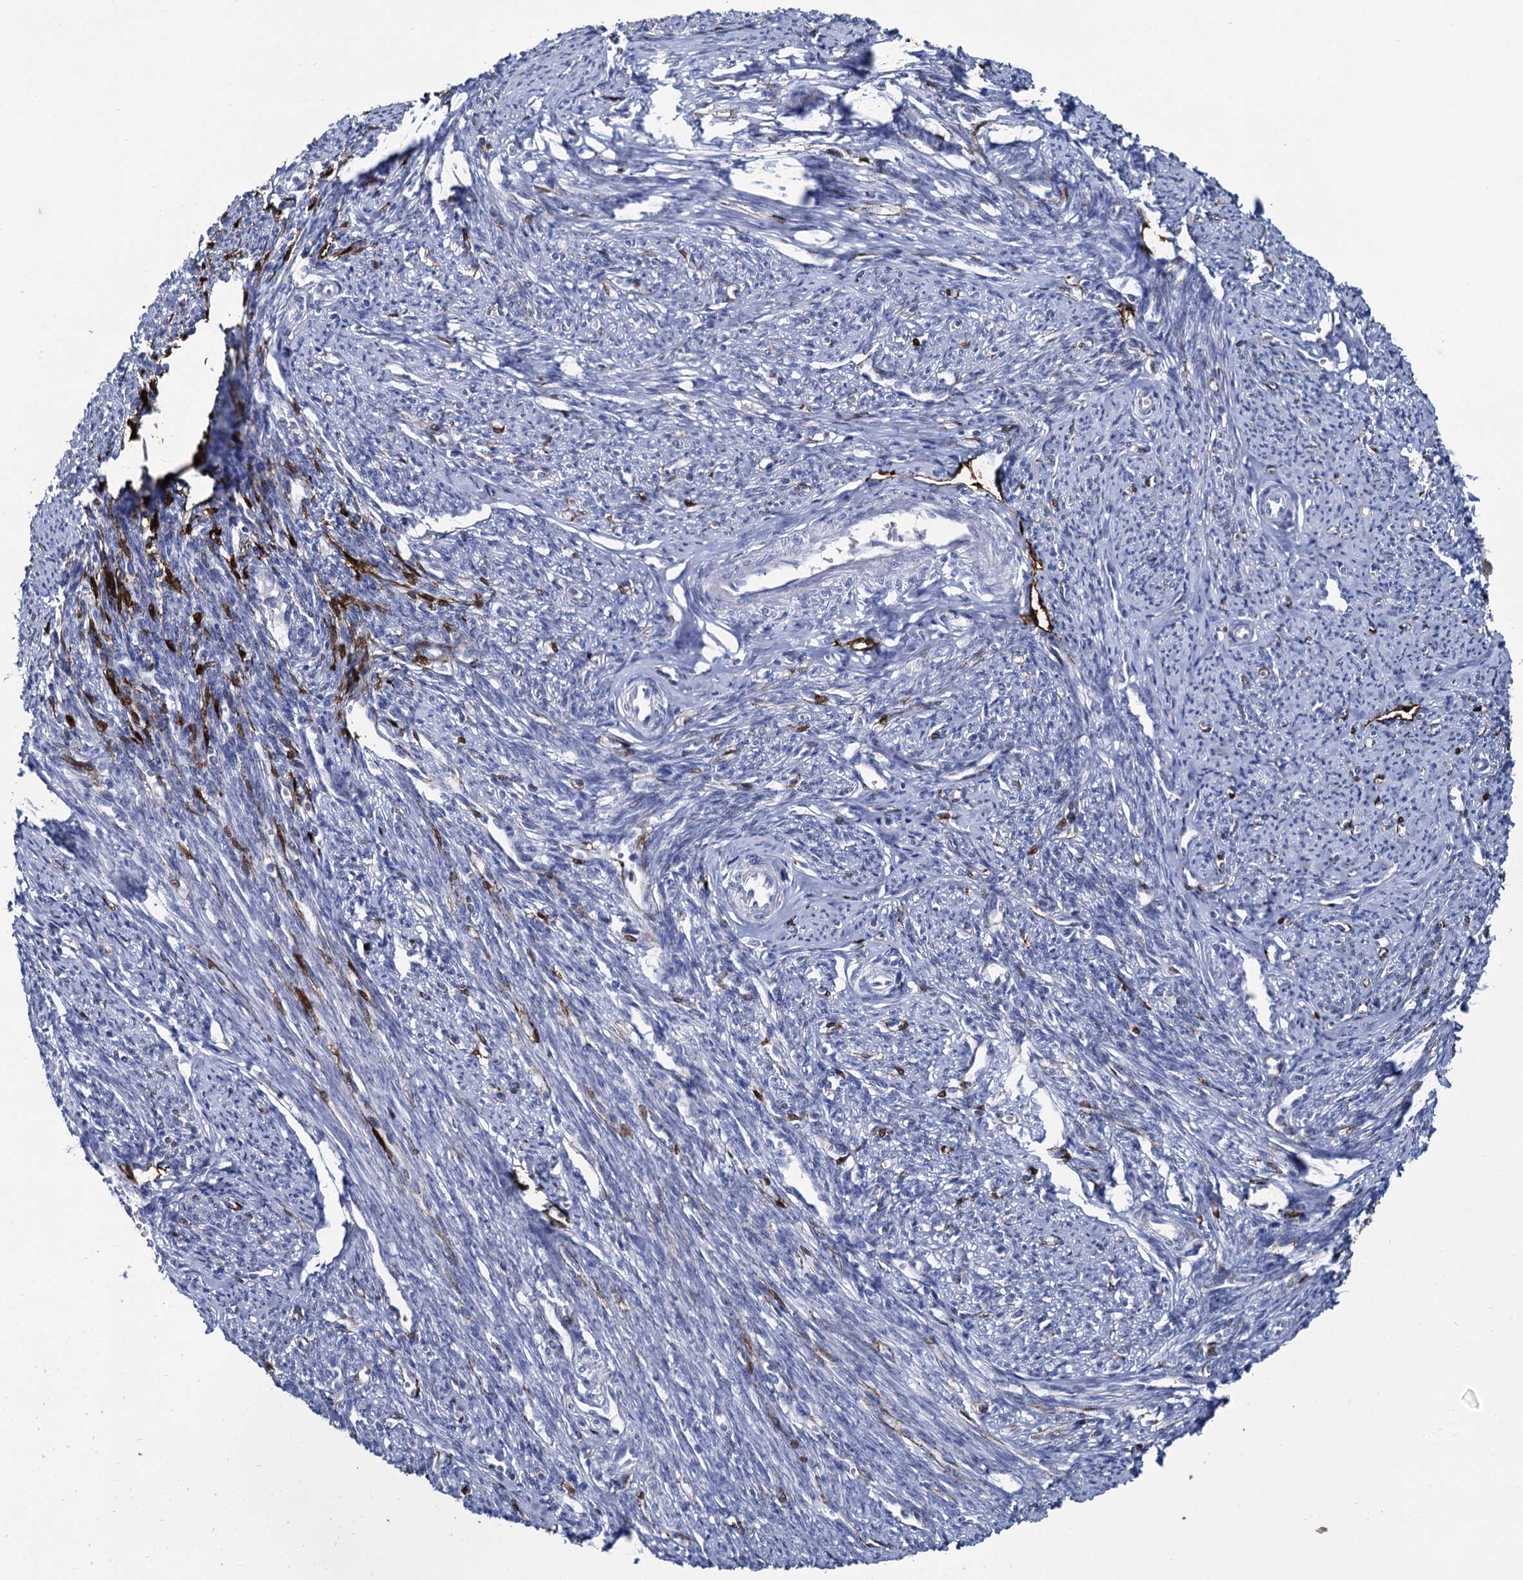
{"staining": {"intensity": "negative", "quantity": "none", "location": "none"}, "tissue": "smooth muscle", "cell_type": "Smooth muscle cells", "image_type": "normal", "snomed": [{"axis": "morphology", "description": "Normal tissue, NOS"}, {"axis": "topography", "description": "Smooth muscle"}, {"axis": "topography", "description": "Uterus"}], "caption": "Protein analysis of normal smooth muscle demonstrates no significant expression in smooth muscle cells. The staining was performed using DAB (3,3'-diaminobenzidine) to visualize the protein expression in brown, while the nuclei were stained in blue with hematoxylin (Magnification: 20x).", "gene": "FABP5", "patient": {"sex": "female", "age": 59}}